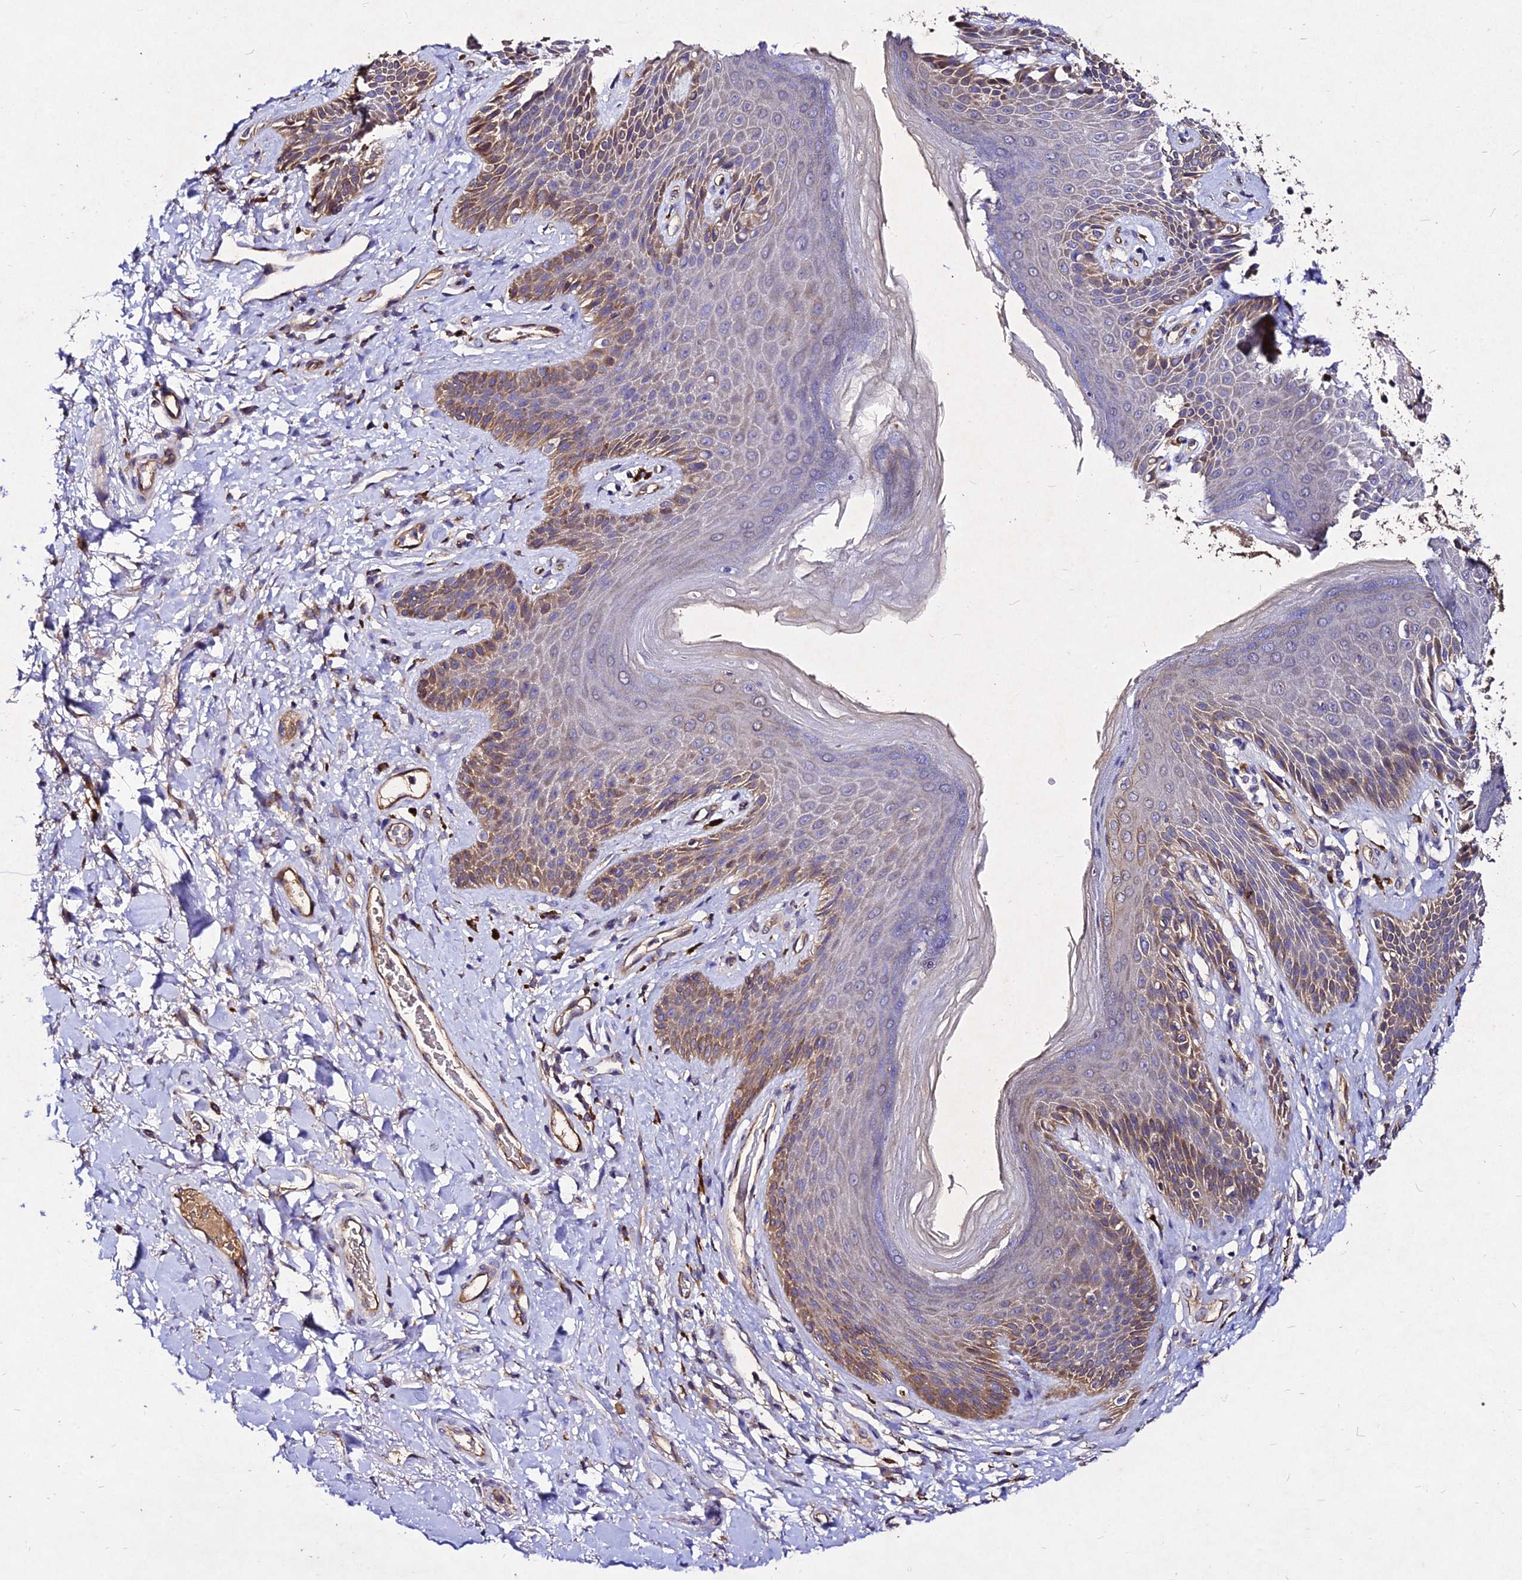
{"staining": {"intensity": "moderate", "quantity": "25%-75%", "location": "cytoplasmic/membranous"}, "tissue": "skin", "cell_type": "Epidermal cells", "image_type": "normal", "snomed": [{"axis": "morphology", "description": "Normal tissue, NOS"}, {"axis": "topography", "description": "Anal"}], "caption": "This photomicrograph shows benign skin stained with immunohistochemistry to label a protein in brown. The cytoplasmic/membranous of epidermal cells show moderate positivity for the protein. Nuclei are counter-stained blue.", "gene": "AP3M1", "patient": {"sex": "female", "age": 89}}